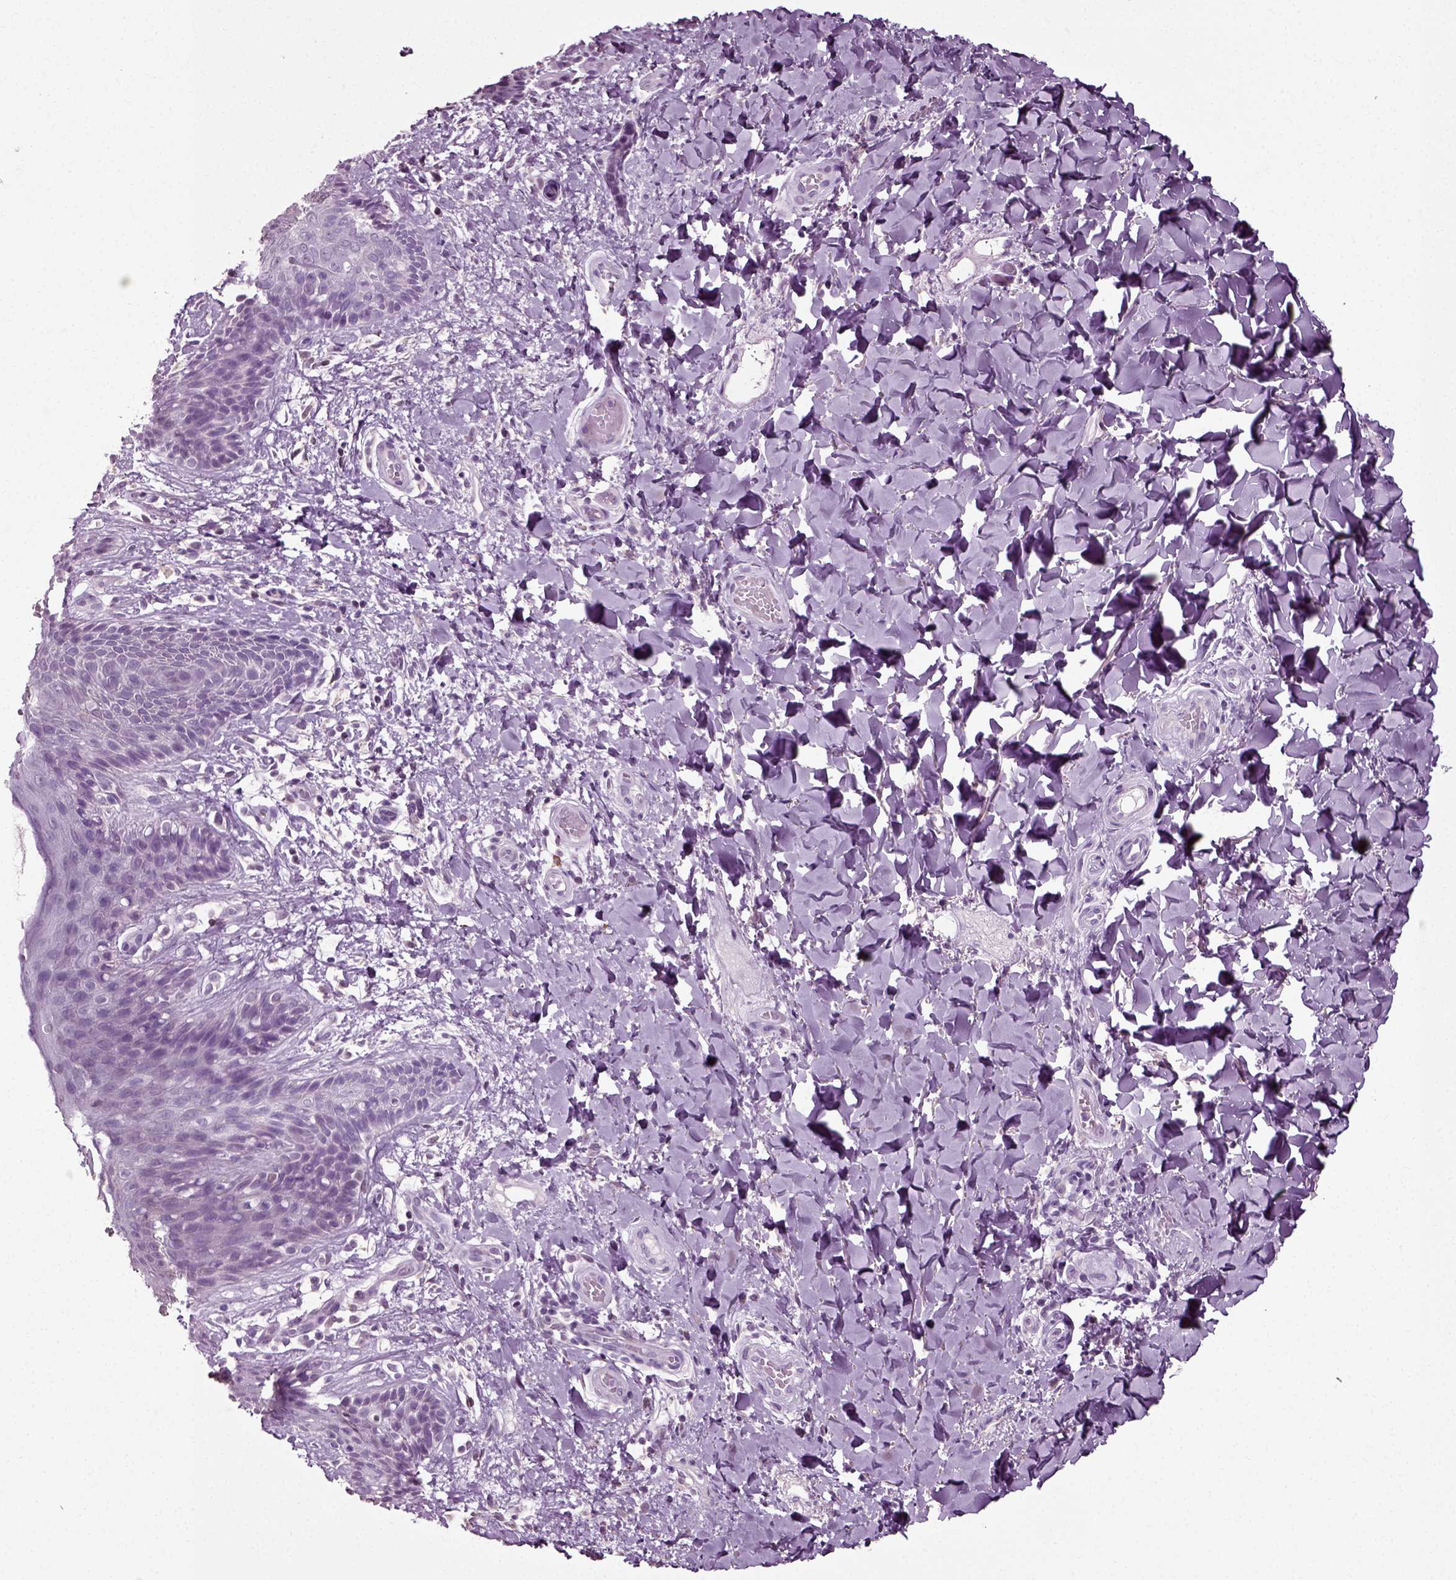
{"staining": {"intensity": "negative", "quantity": "none", "location": "none"}, "tissue": "skin", "cell_type": "Epidermal cells", "image_type": "normal", "snomed": [{"axis": "morphology", "description": "Normal tissue, NOS"}, {"axis": "topography", "description": "Anal"}], "caption": "DAB immunohistochemical staining of unremarkable human skin reveals no significant staining in epidermal cells.", "gene": "SLC26A8", "patient": {"sex": "male", "age": 36}}